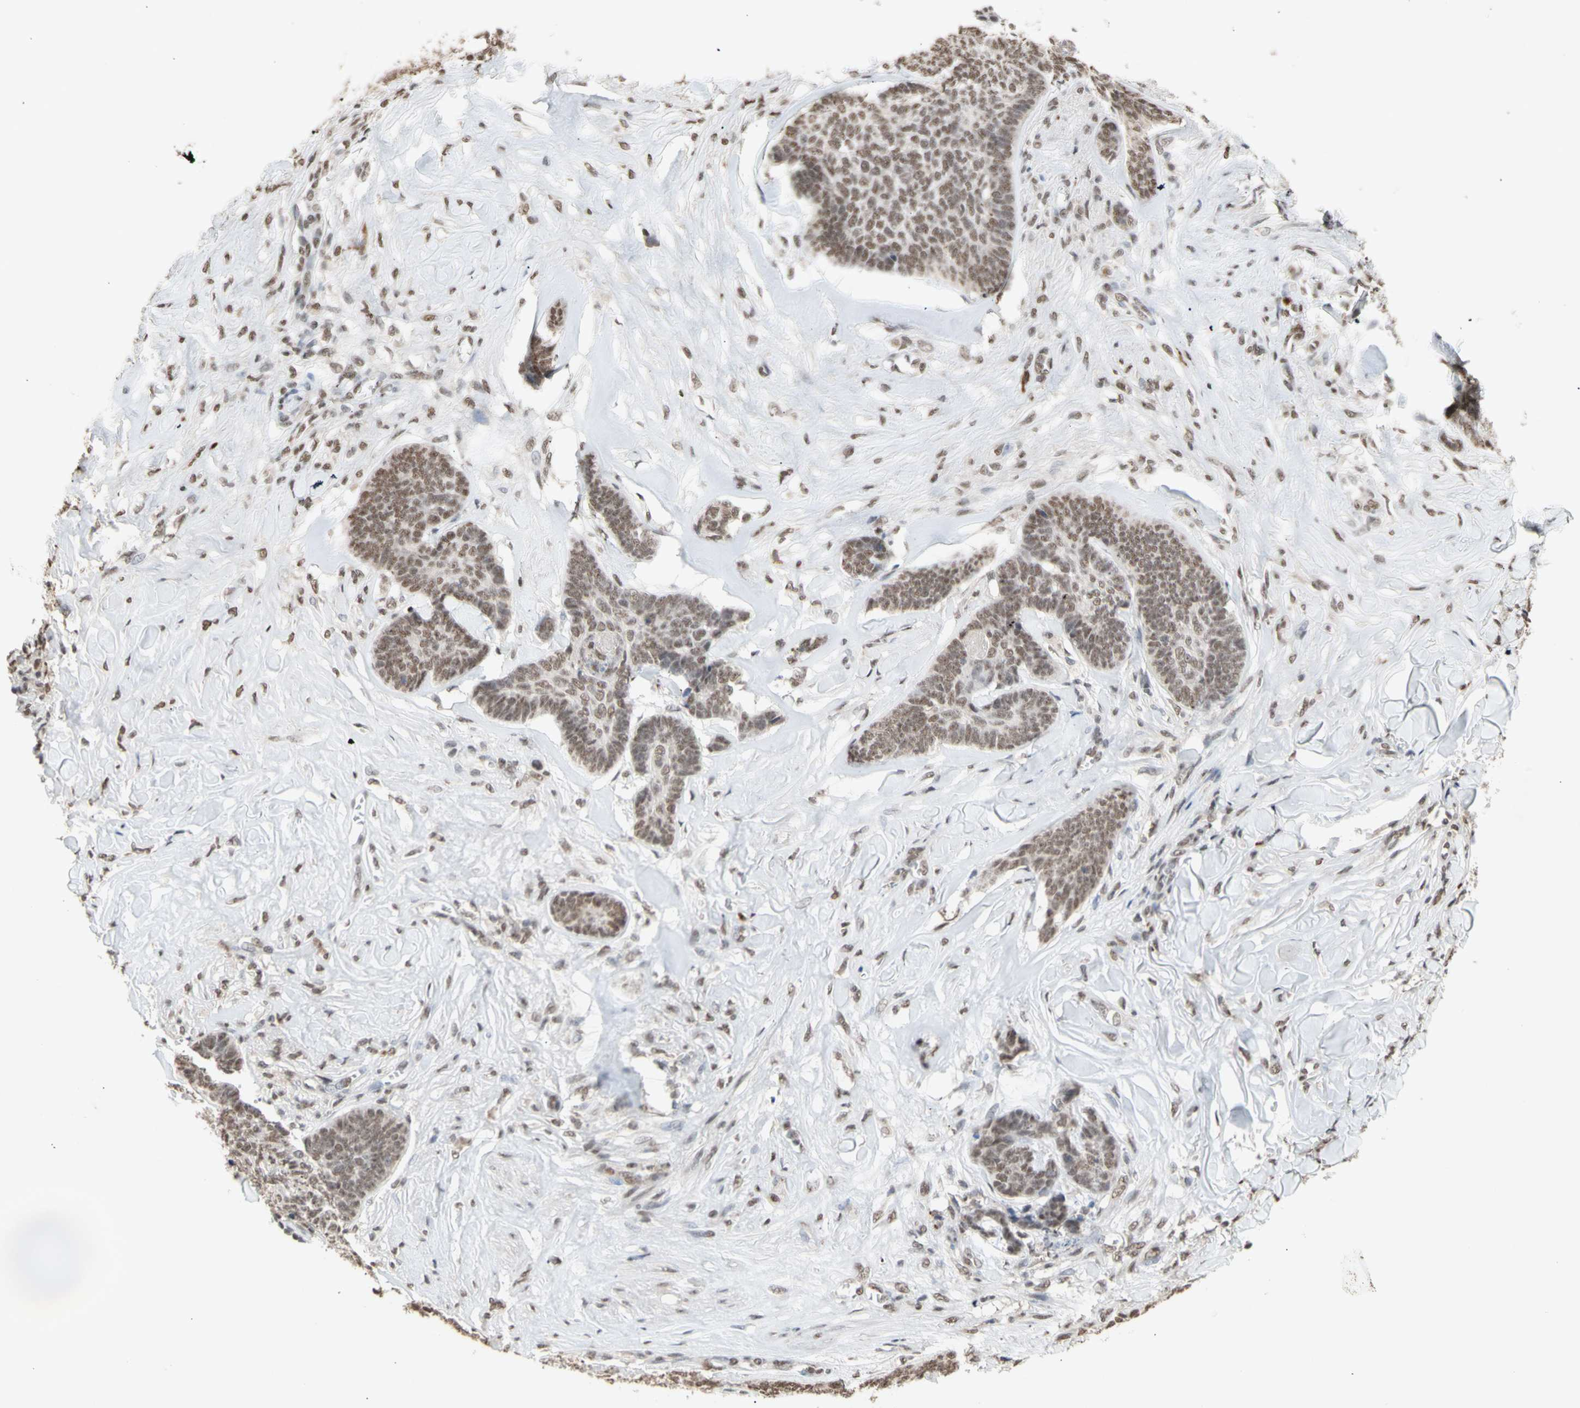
{"staining": {"intensity": "weak", "quantity": ">75%", "location": "nuclear"}, "tissue": "skin cancer", "cell_type": "Tumor cells", "image_type": "cancer", "snomed": [{"axis": "morphology", "description": "Basal cell carcinoma"}, {"axis": "topography", "description": "Skin"}], "caption": "IHC image of basal cell carcinoma (skin) stained for a protein (brown), which reveals low levels of weak nuclear positivity in approximately >75% of tumor cells.", "gene": "SFPQ", "patient": {"sex": "male", "age": 84}}